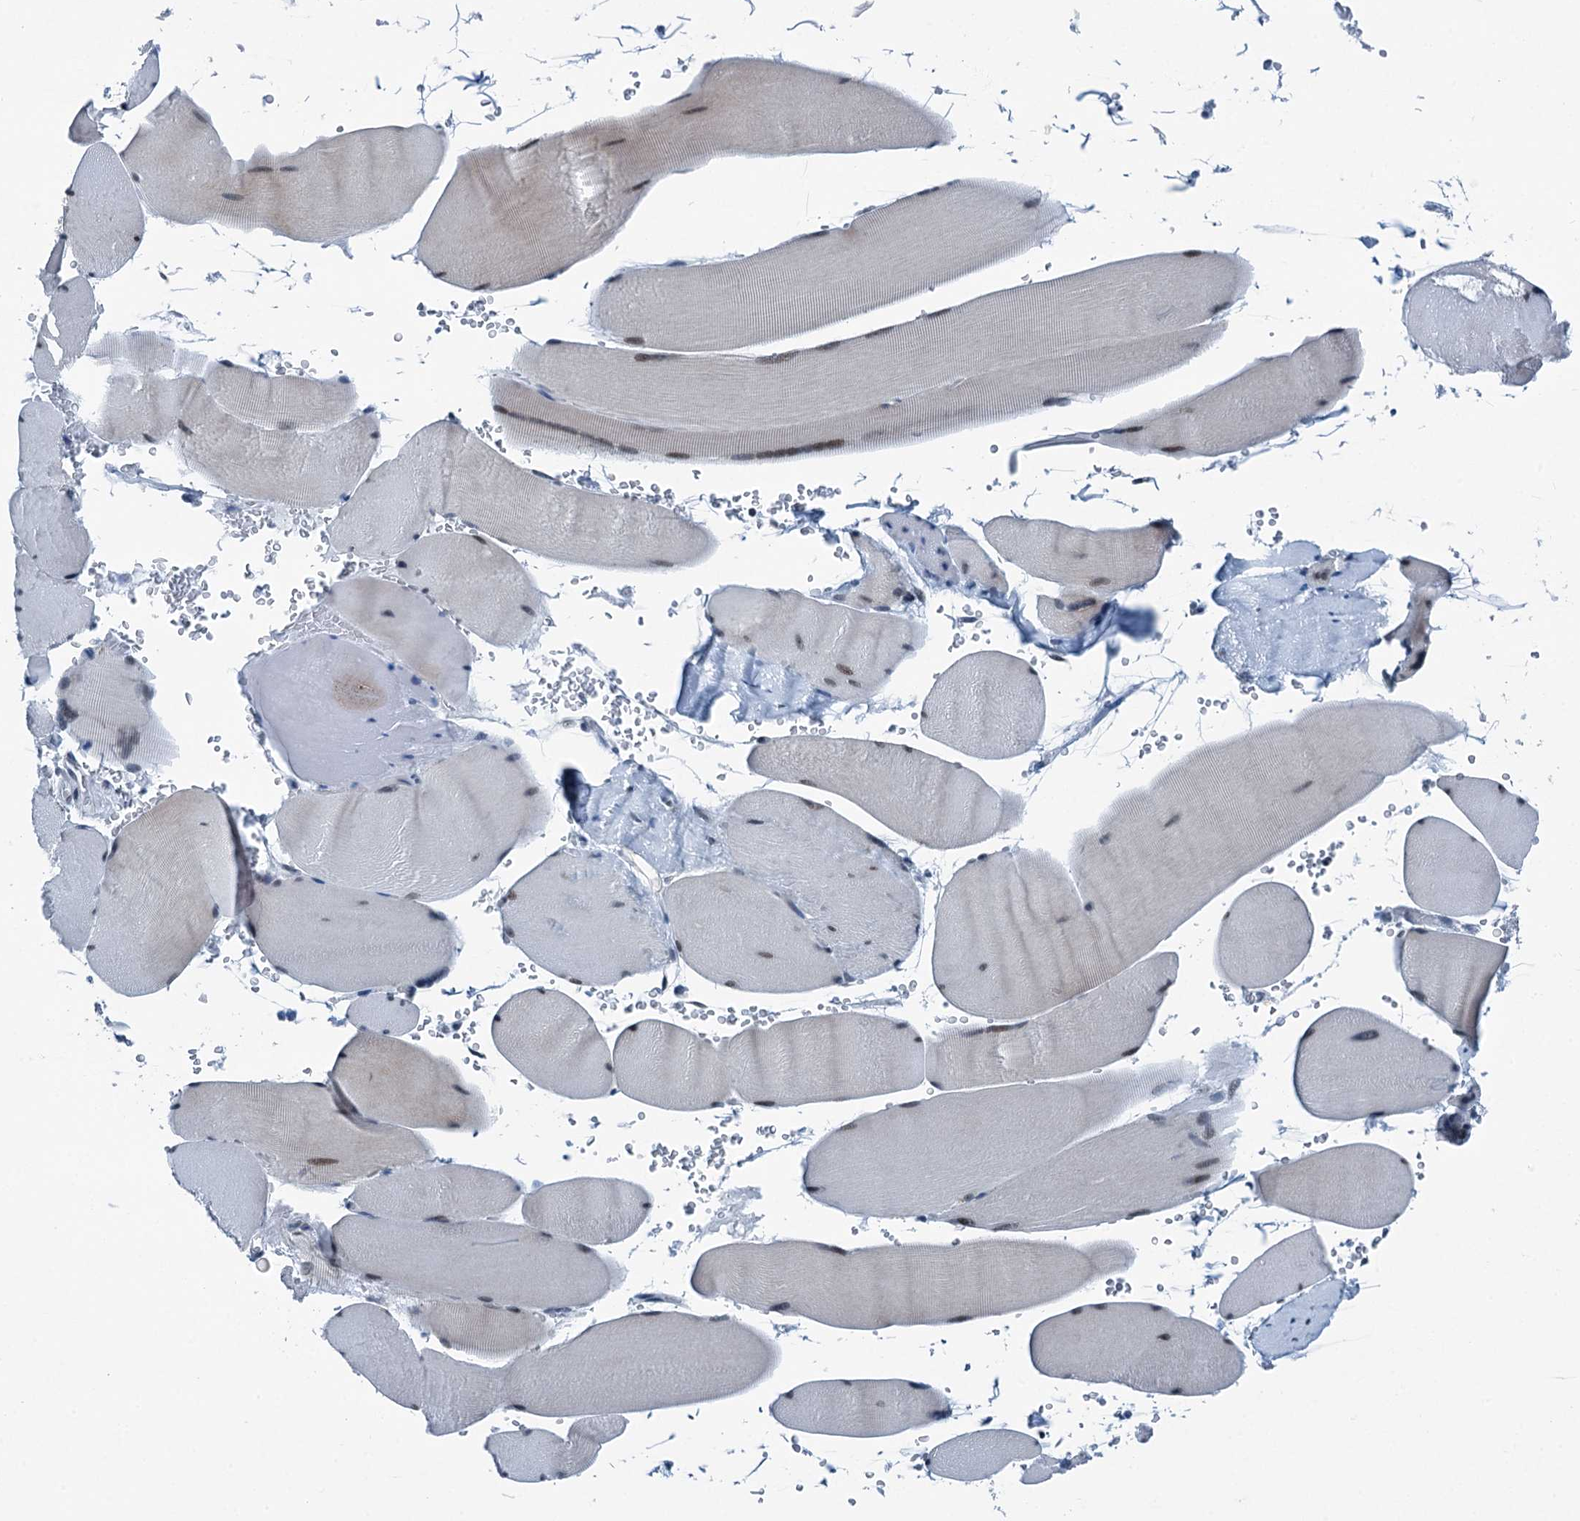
{"staining": {"intensity": "weak", "quantity": "<25%", "location": "nuclear"}, "tissue": "skeletal muscle", "cell_type": "Myocytes", "image_type": "normal", "snomed": [{"axis": "morphology", "description": "Normal tissue, NOS"}, {"axis": "topography", "description": "Skeletal muscle"}, {"axis": "topography", "description": "Head-Neck"}], "caption": "High power microscopy image of an IHC micrograph of unremarkable skeletal muscle, revealing no significant expression in myocytes.", "gene": "TRPT1", "patient": {"sex": "male", "age": 66}}